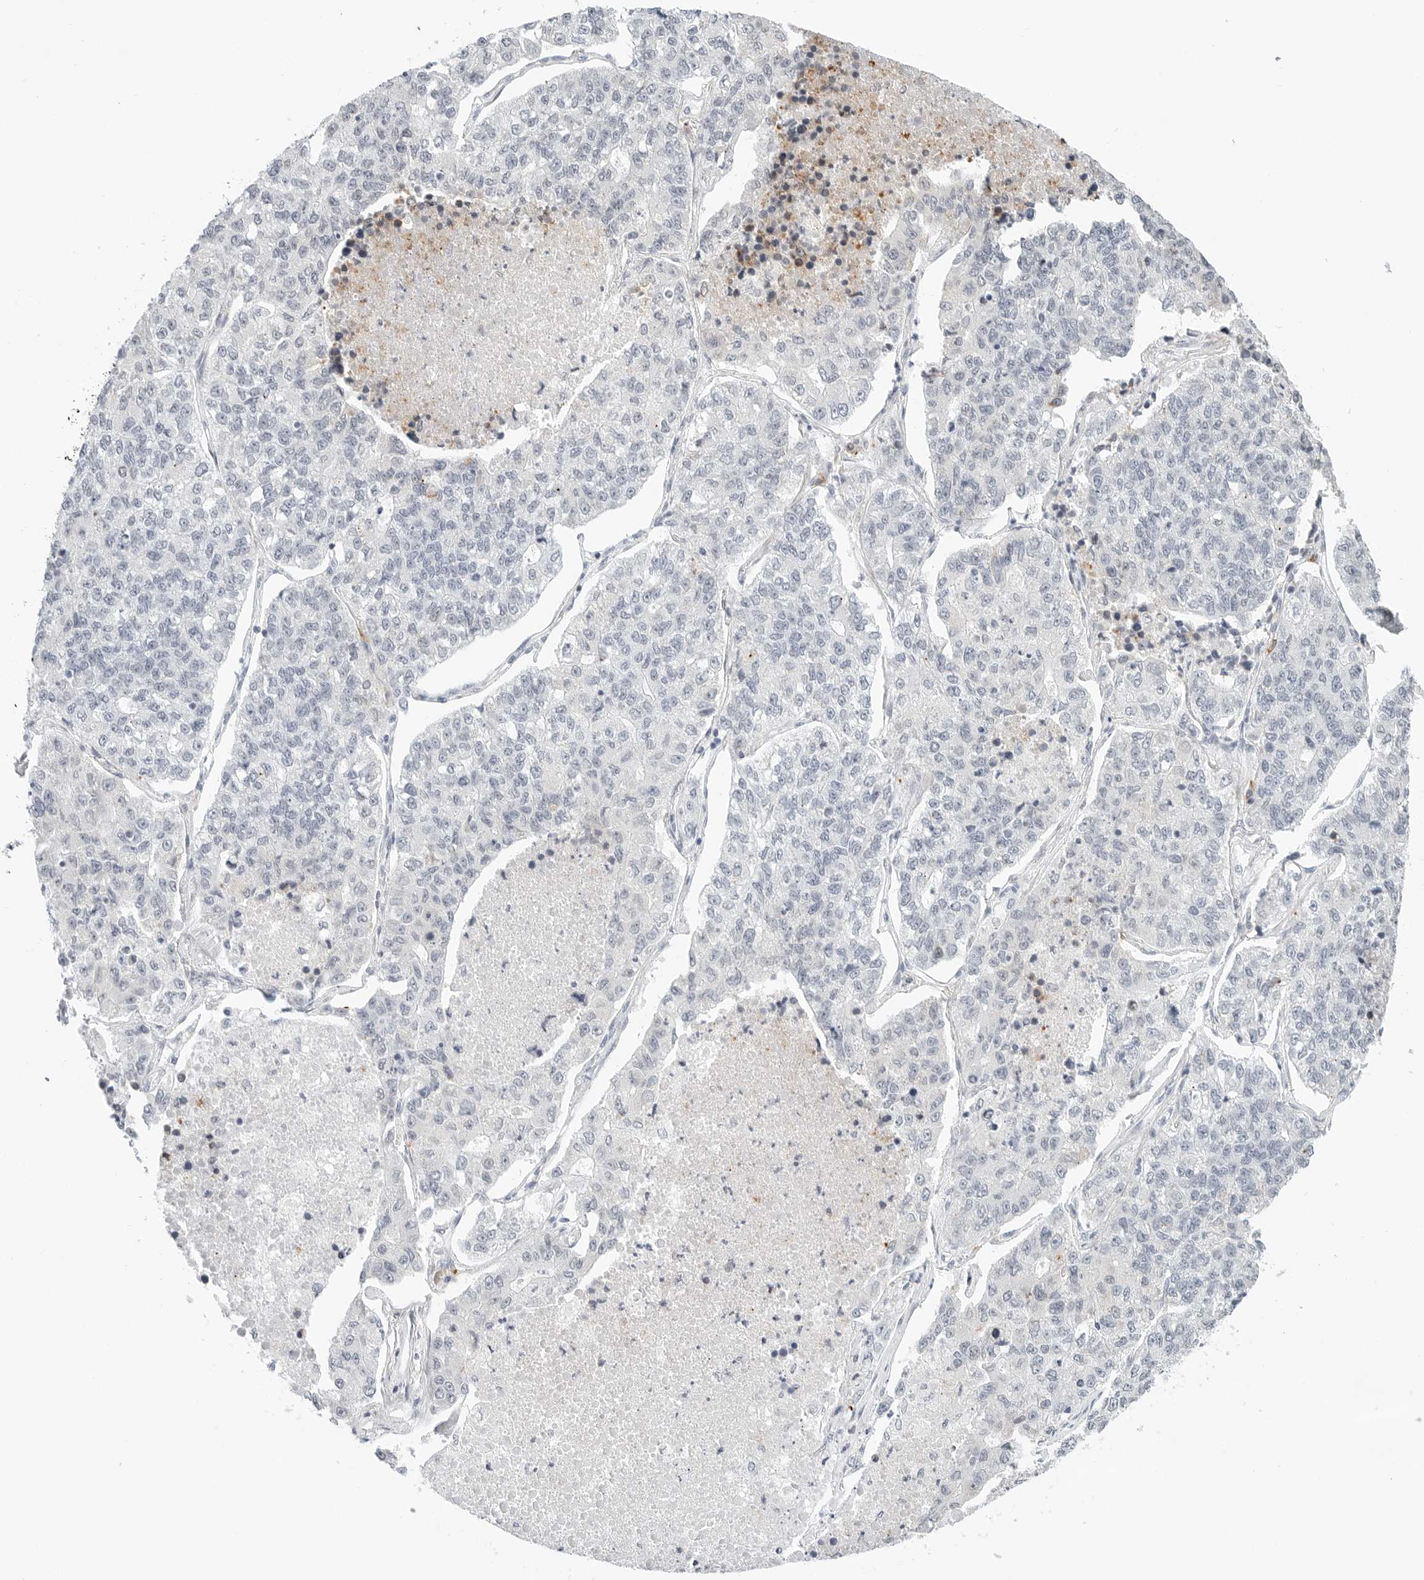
{"staining": {"intensity": "negative", "quantity": "none", "location": "none"}, "tissue": "lung cancer", "cell_type": "Tumor cells", "image_type": "cancer", "snomed": [{"axis": "morphology", "description": "Adenocarcinoma, NOS"}, {"axis": "topography", "description": "Lung"}], "caption": "Immunohistochemistry photomicrograph of neoplastic tissue: adenocarcinoma (lung) stained with DAB (3,3'-diaminobenzidine) reveals no significant protein staining in tumor cells.", "gene": "PARP10", "patient": {"sex": "male", "age": 49}}